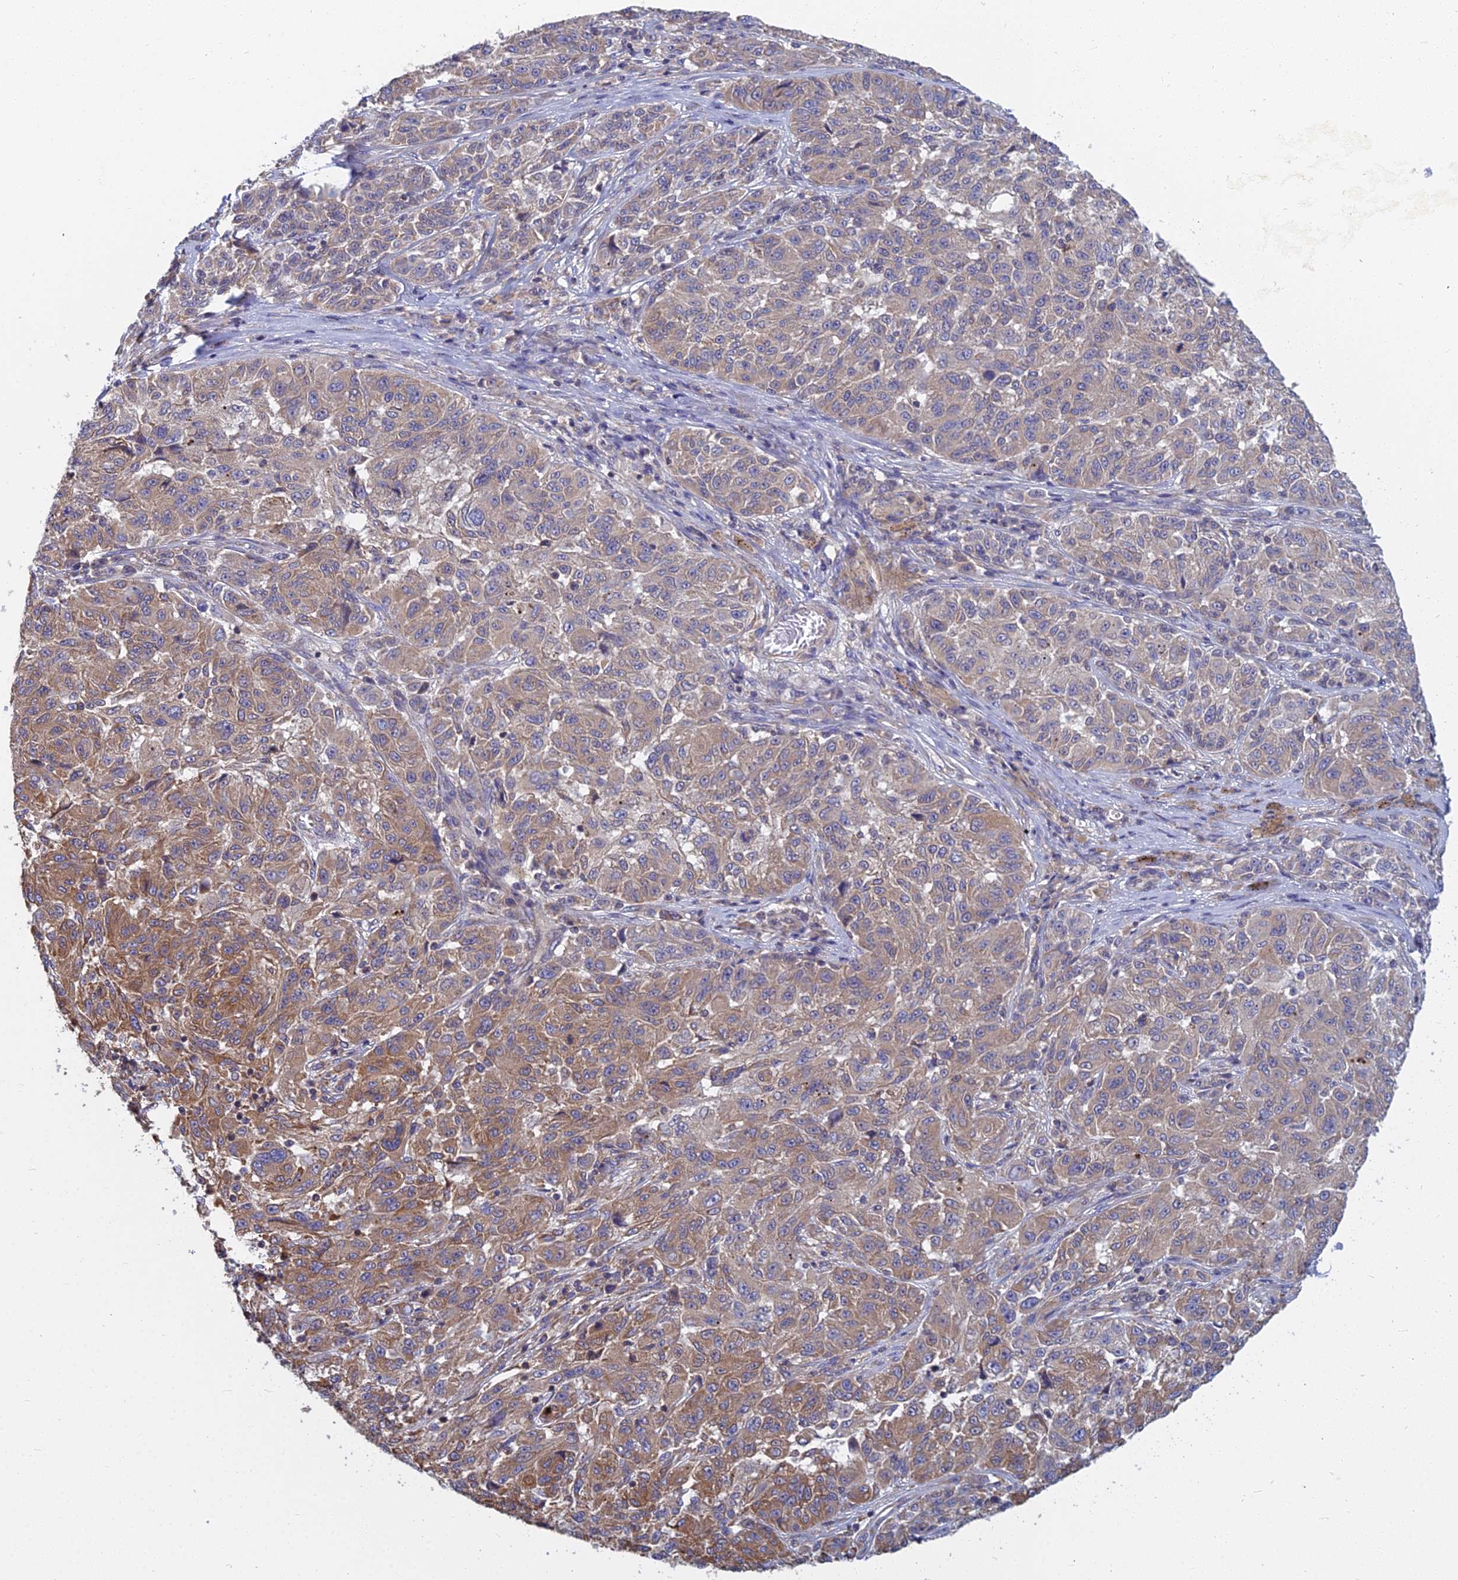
{"staining": {"intensity": "moderate", "quantity": "25%-75%", "location": "cytoplasmic/membranous"}, "tissue": "melanoma", "cell_type": "Tumor cells", "image_type": "cancer", "snomed": [{"axis": "morphology", "description": "Malignant melanoma, NOS"}, {"axis": "topography", "description": "Skin"}], "caption": "Immunohistochemical staining of human malignant melanoma shows medium levels of moderate cytoplasmic/membranous expression in about 25%-75% of tumor cells.", "gene": "KIAA1143", "patient": {"sex": "male", "age": 53}}